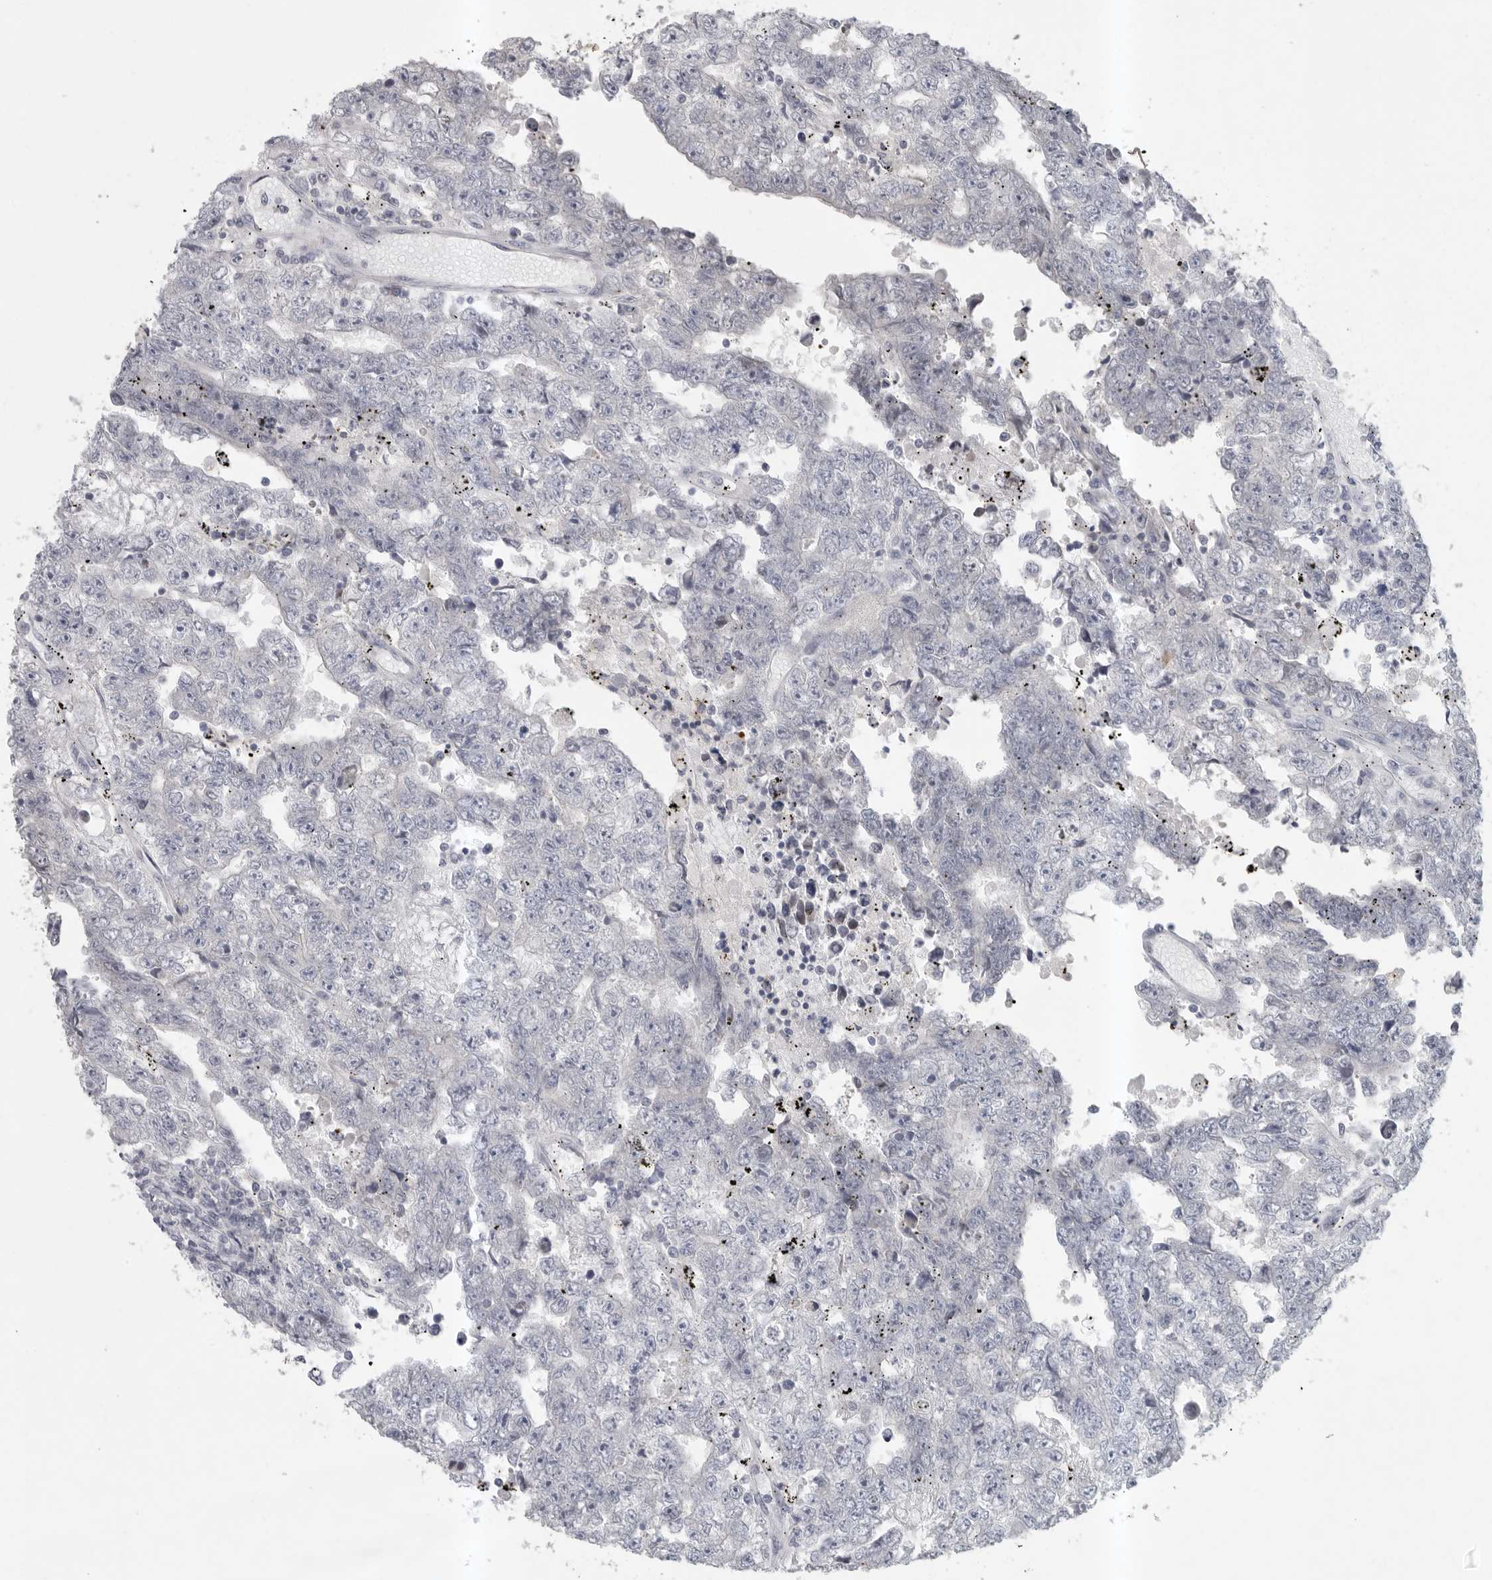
{"staining": {"intensity": "negative", "quantity": "none", "location": "none"}, "tissue": "testis cancer", "cell_type": "Tumor cells", "image_type": "cancer", "snomed": [{"axis": "morphology", "description": "Carcinoma, Embryonal, NOS"}, {"axis": "topography", "description": "Testis"}], "caption": "Immunohistochemical staining of human testis embryonal carcinoma shows no significant expression in tumor cells. (Stains: DAB immunohistochemistry (IHC) with hematoxylin counter stain, Microscopy: brightfield microscopy at high magnification).", "gene": "TMEM69", "patient": {"sex": "male", "age": 25}}